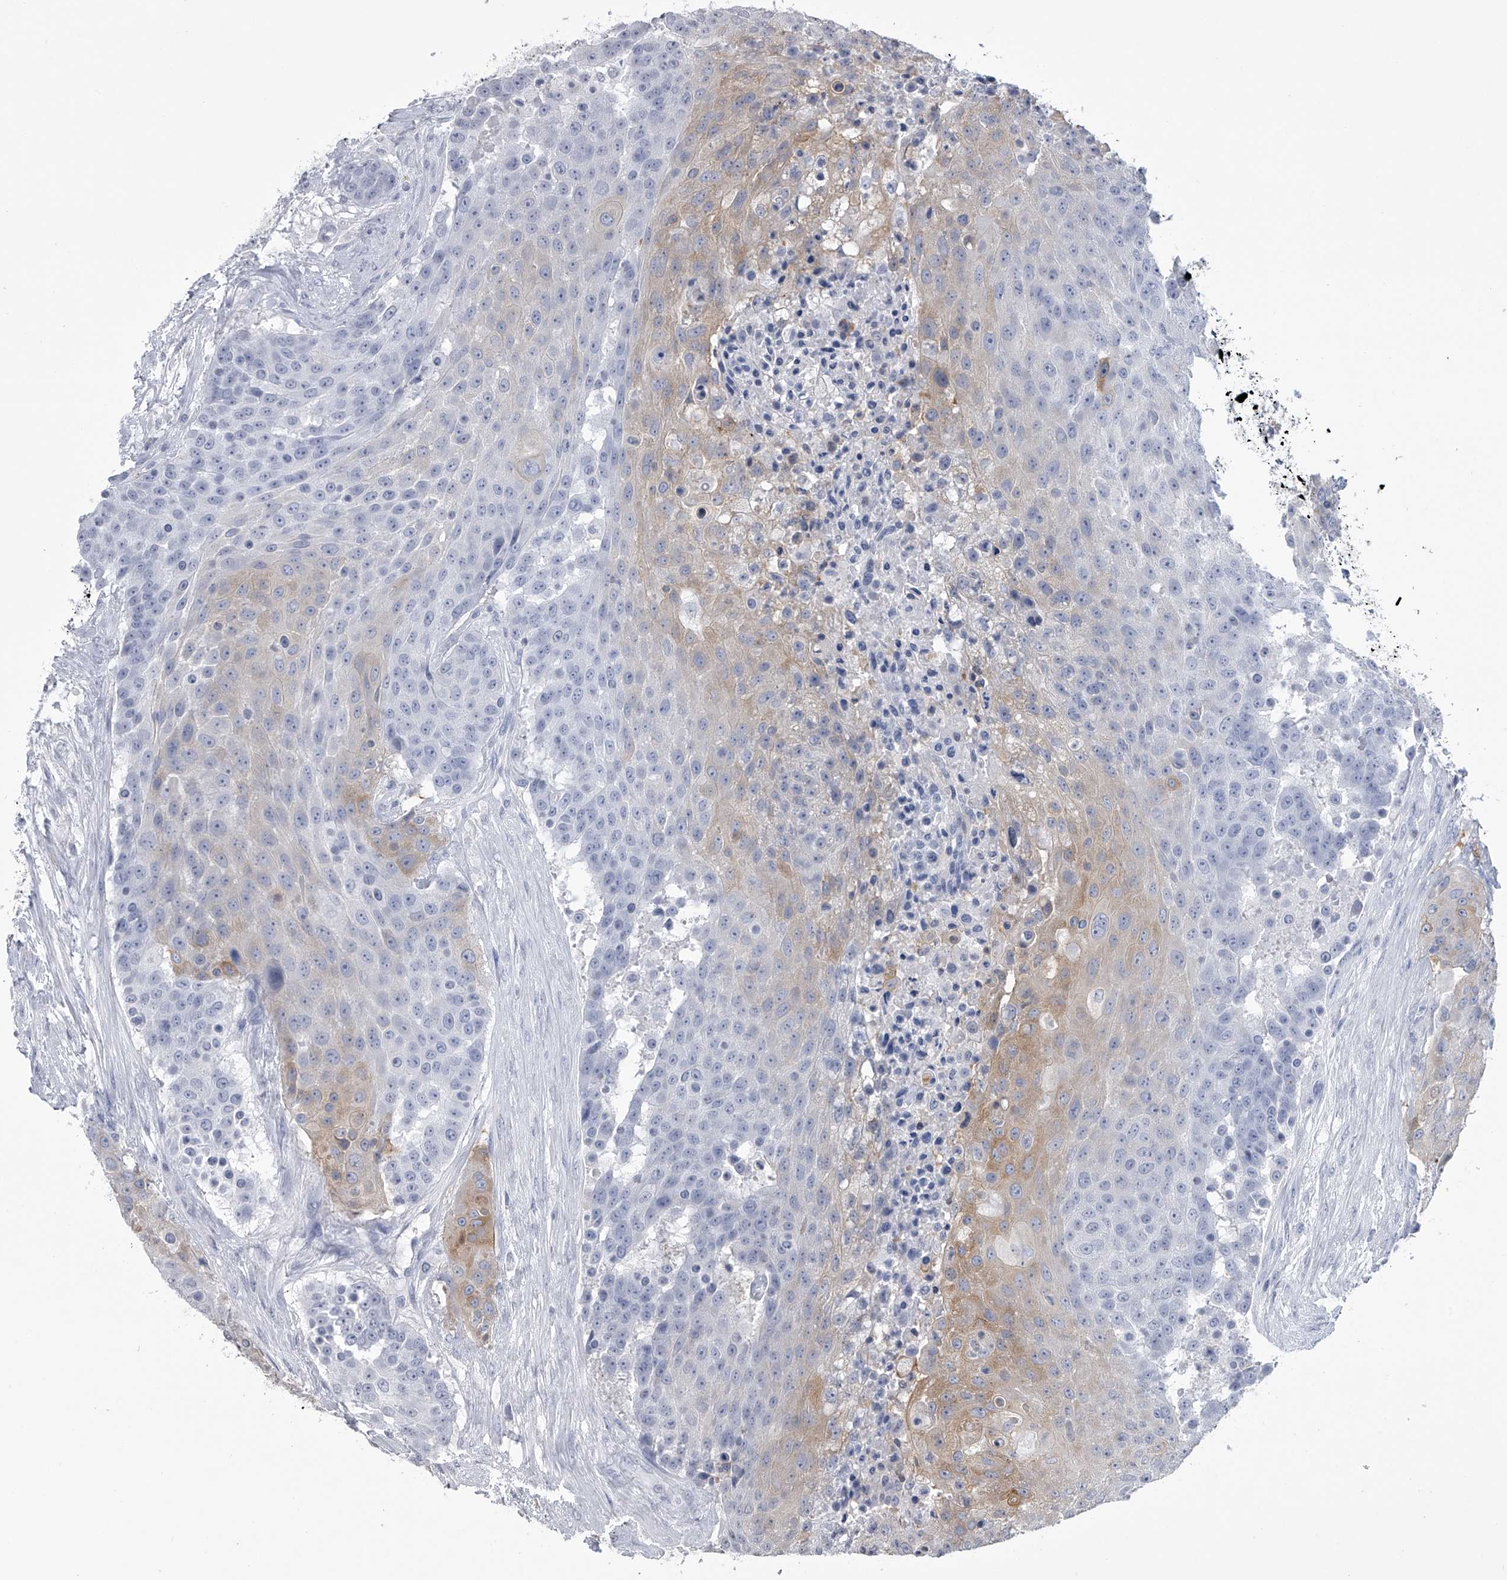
{"staining": {"intensity": "weak", "quantity": "25%-75%", "location": "cytoplasmic/membranous"}, "tissue": "urothelial cancer", "cell_type": "Tumor cells", "image_type": "cancer", "snomed": [{"axis": "morphology", "description": "Urothelial carcinoma, High grade"}, {"axis": "topography", "description": "Urinary bladder"}], "caption": "This photomicrograph demonstrates immunohistochemistry staining of human high-grade urothelial carcinoma, with low weak cytoplasmic/membranous positivity in approximately 25%-75% of tumor cells.", "gene": "TASP1", "patient": {"sex": "female", "age": 63}}